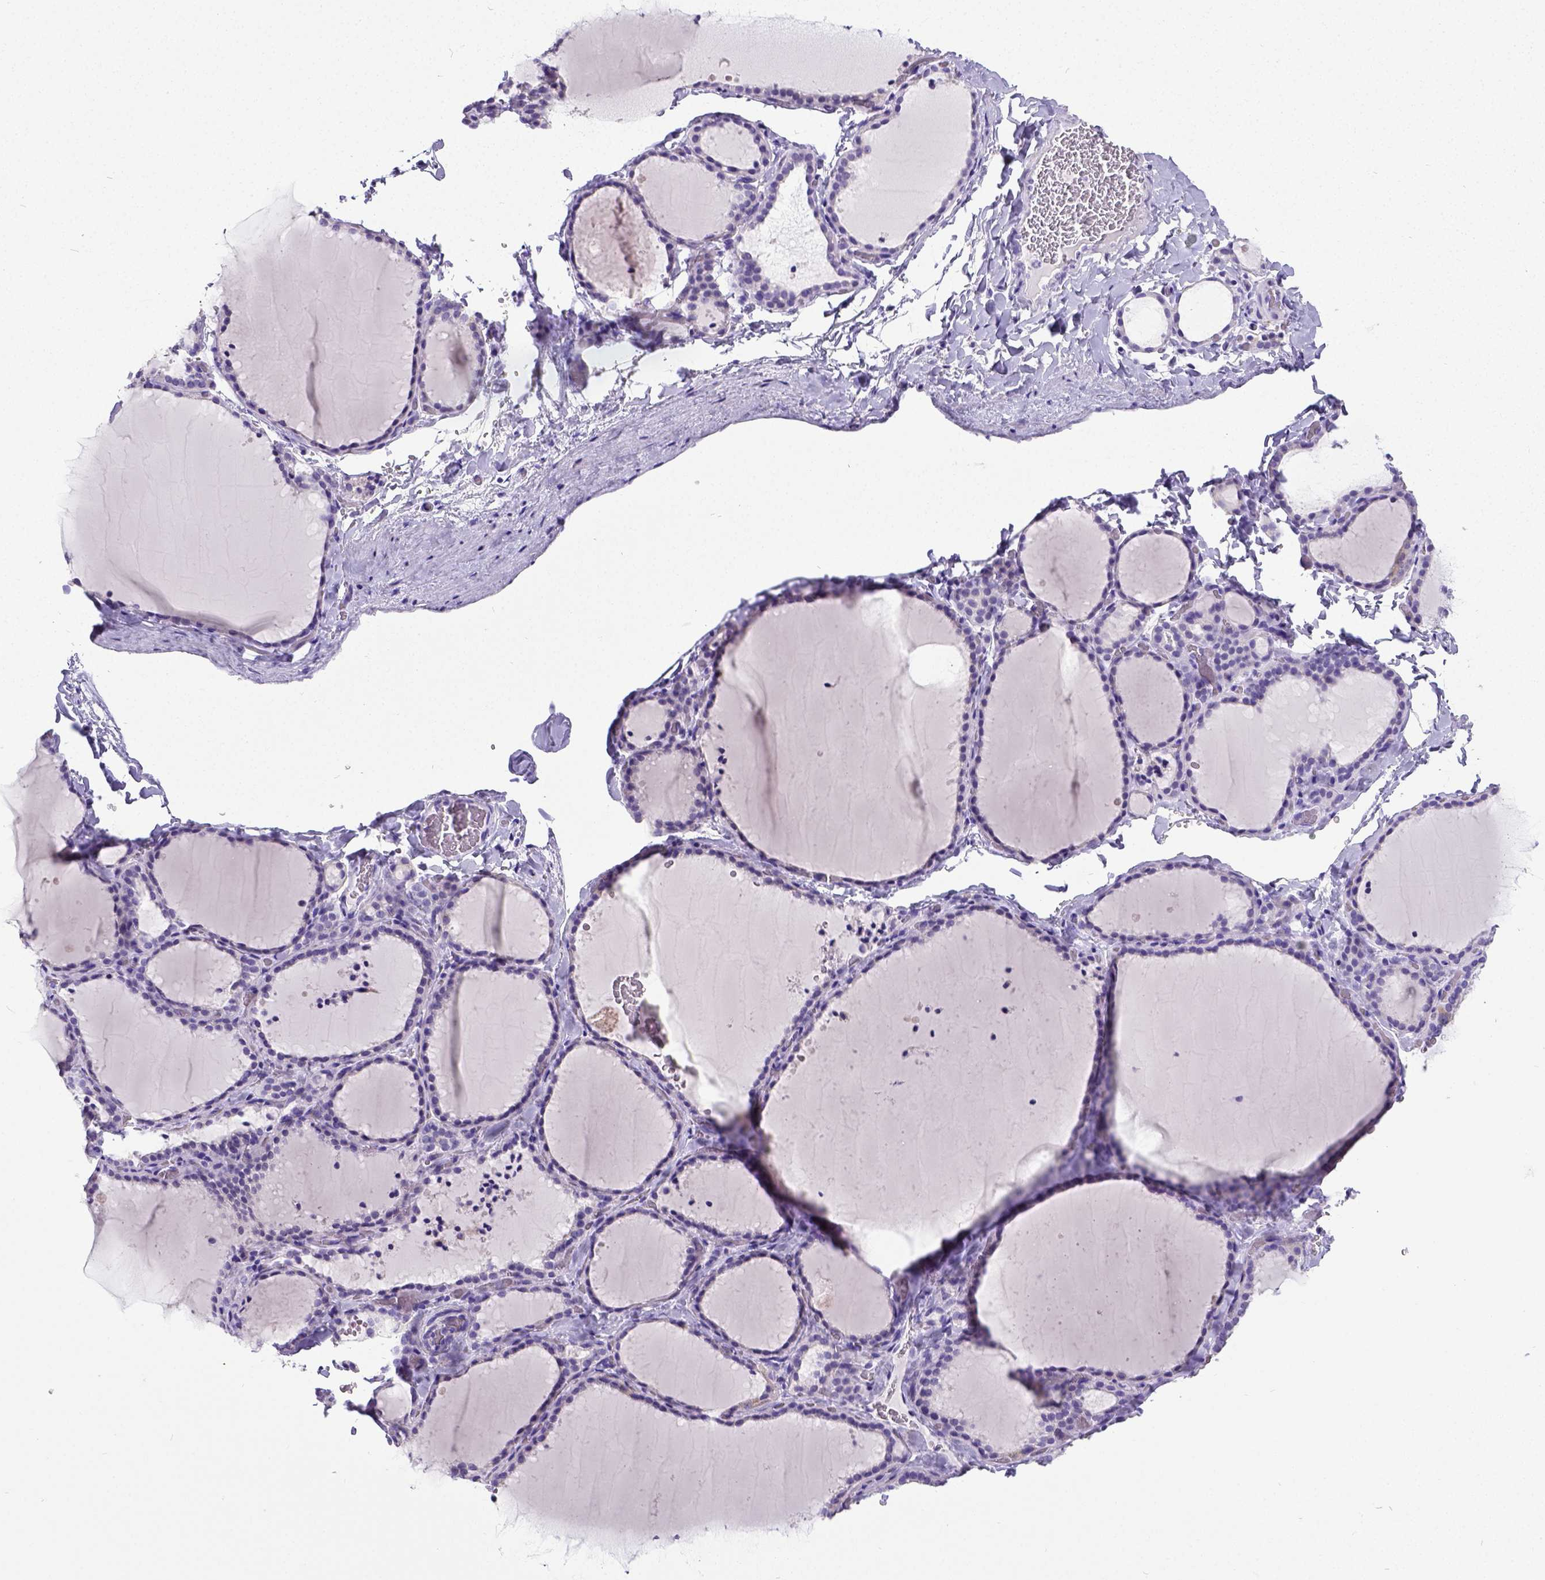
{"staining": {"intensity": "negative", "quantity": "none", "location": "none"}, "tissue": "thyroid gland", "cell_type": "Glandular cells", "image_type": "normal", "snomed": [{"axis": "morphology", "description": "Normal tissue, NOS"}, {"axis": "topography", "description": "Thyroid gland"}], "caption": "Human thyroid gland stained for a protein using immunohistochemistry (IHC) exhibits no expression in glandular cells.", "gene": "SATB2", "patient": {"sex": "female", "age": 22}}